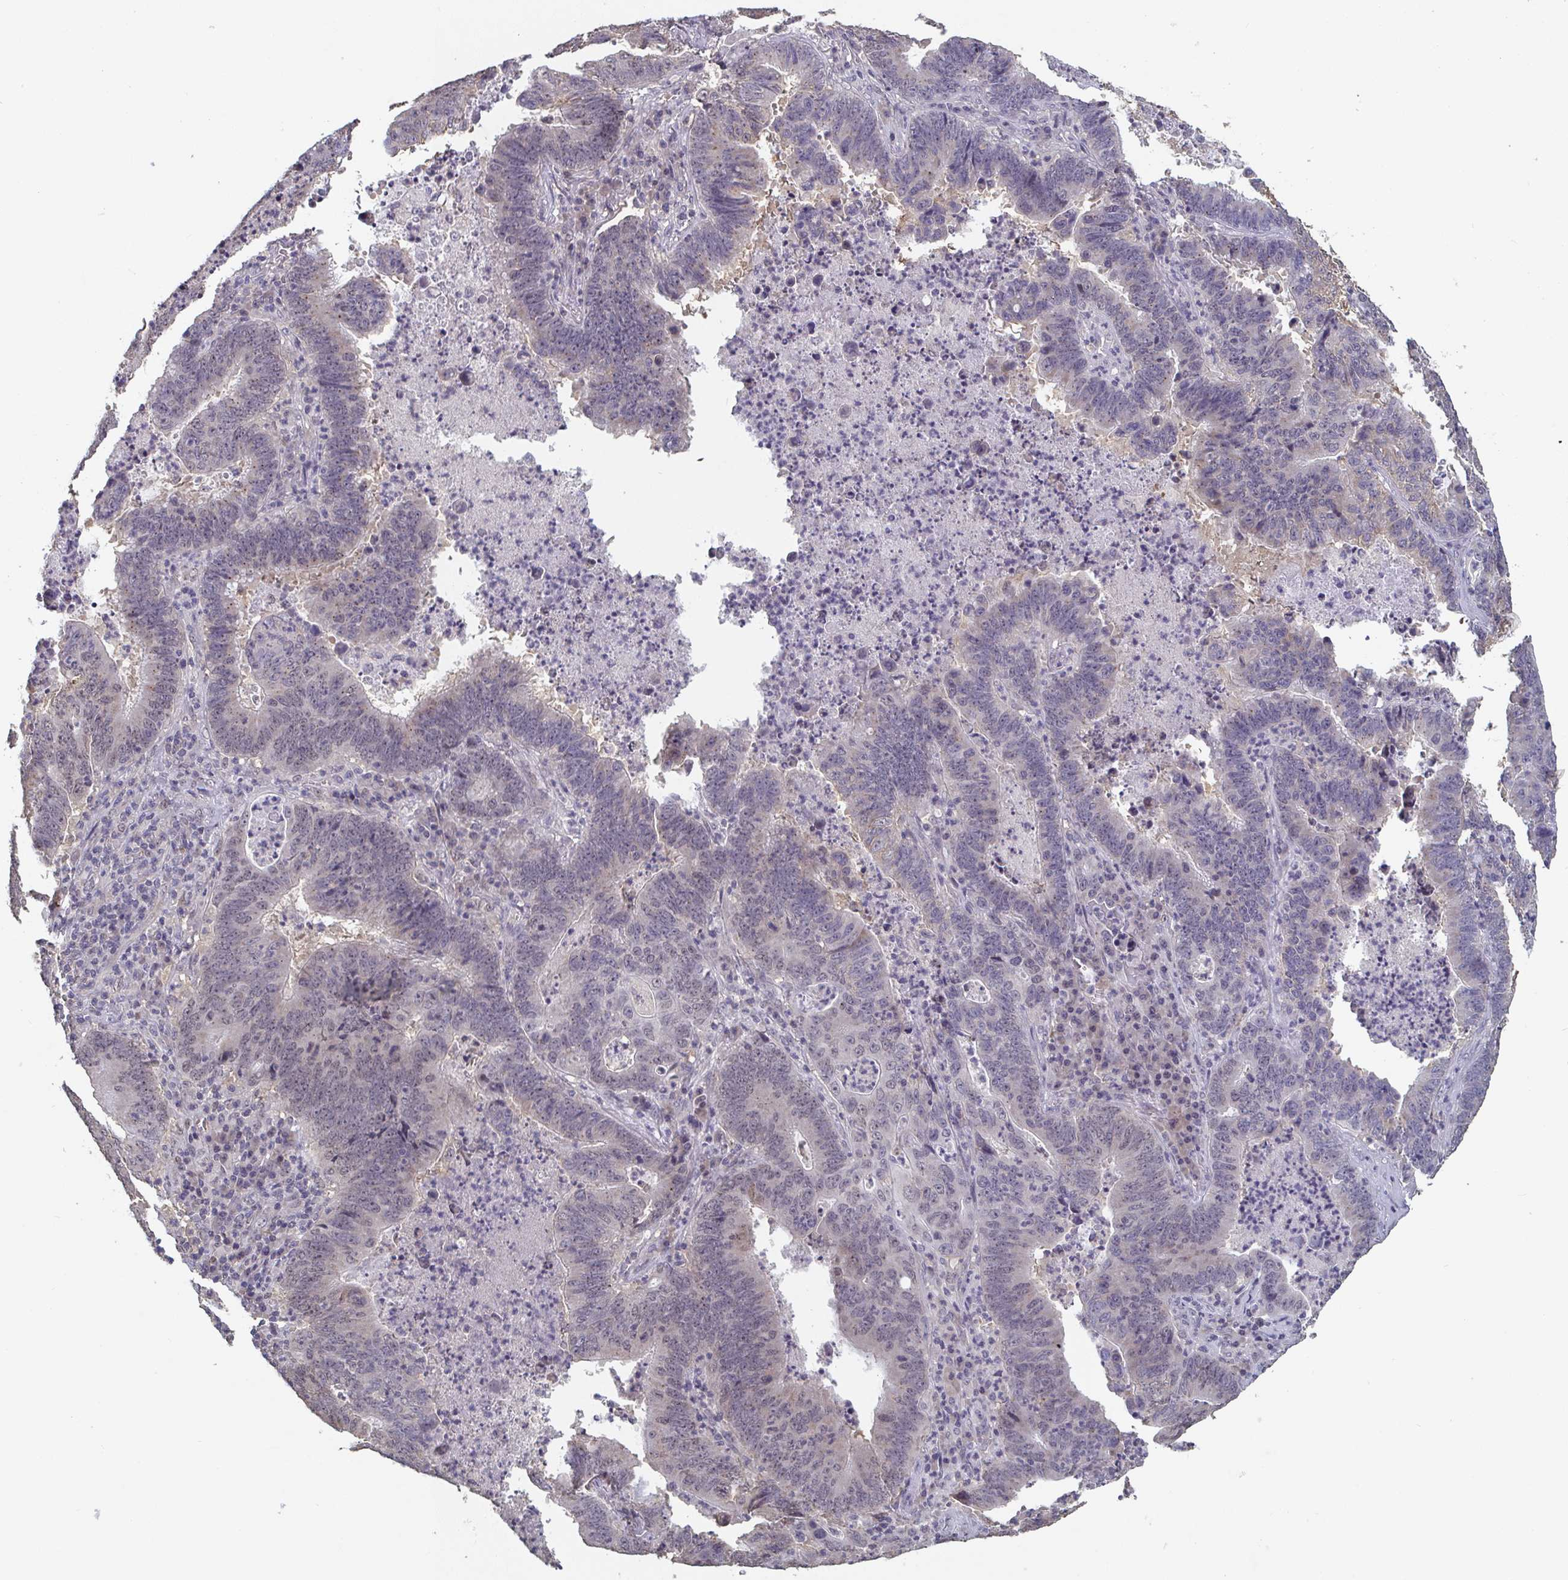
{"staining": {"intensity": "weak", "quantity": "<25%", "location": "nuclear"}, "tissue": "lung cancer", "cell_type": "Tumor cells", "image_type": "cancer", "snomed": [{"axis": "morphology", "description": "Aneuploidy"}, {"axis": "morphology", "description": "Adenocarcinoma, NOS"}, {"axis": "morphology", "description": "Adenocarcinoma primary or metastatic"}, {"axis": "topography", "description": "Lung"}], "caption": "A histopathology image of human lung cancer is negative for staining in tumor cells. The staining was performed using DAB to visualize the protein expression in brown, while the nuclei were stained in blue with hematoxylin (Magnification: 20x).", "gene": "LIX1", "patient": {"sex": "female", "age": 75}}